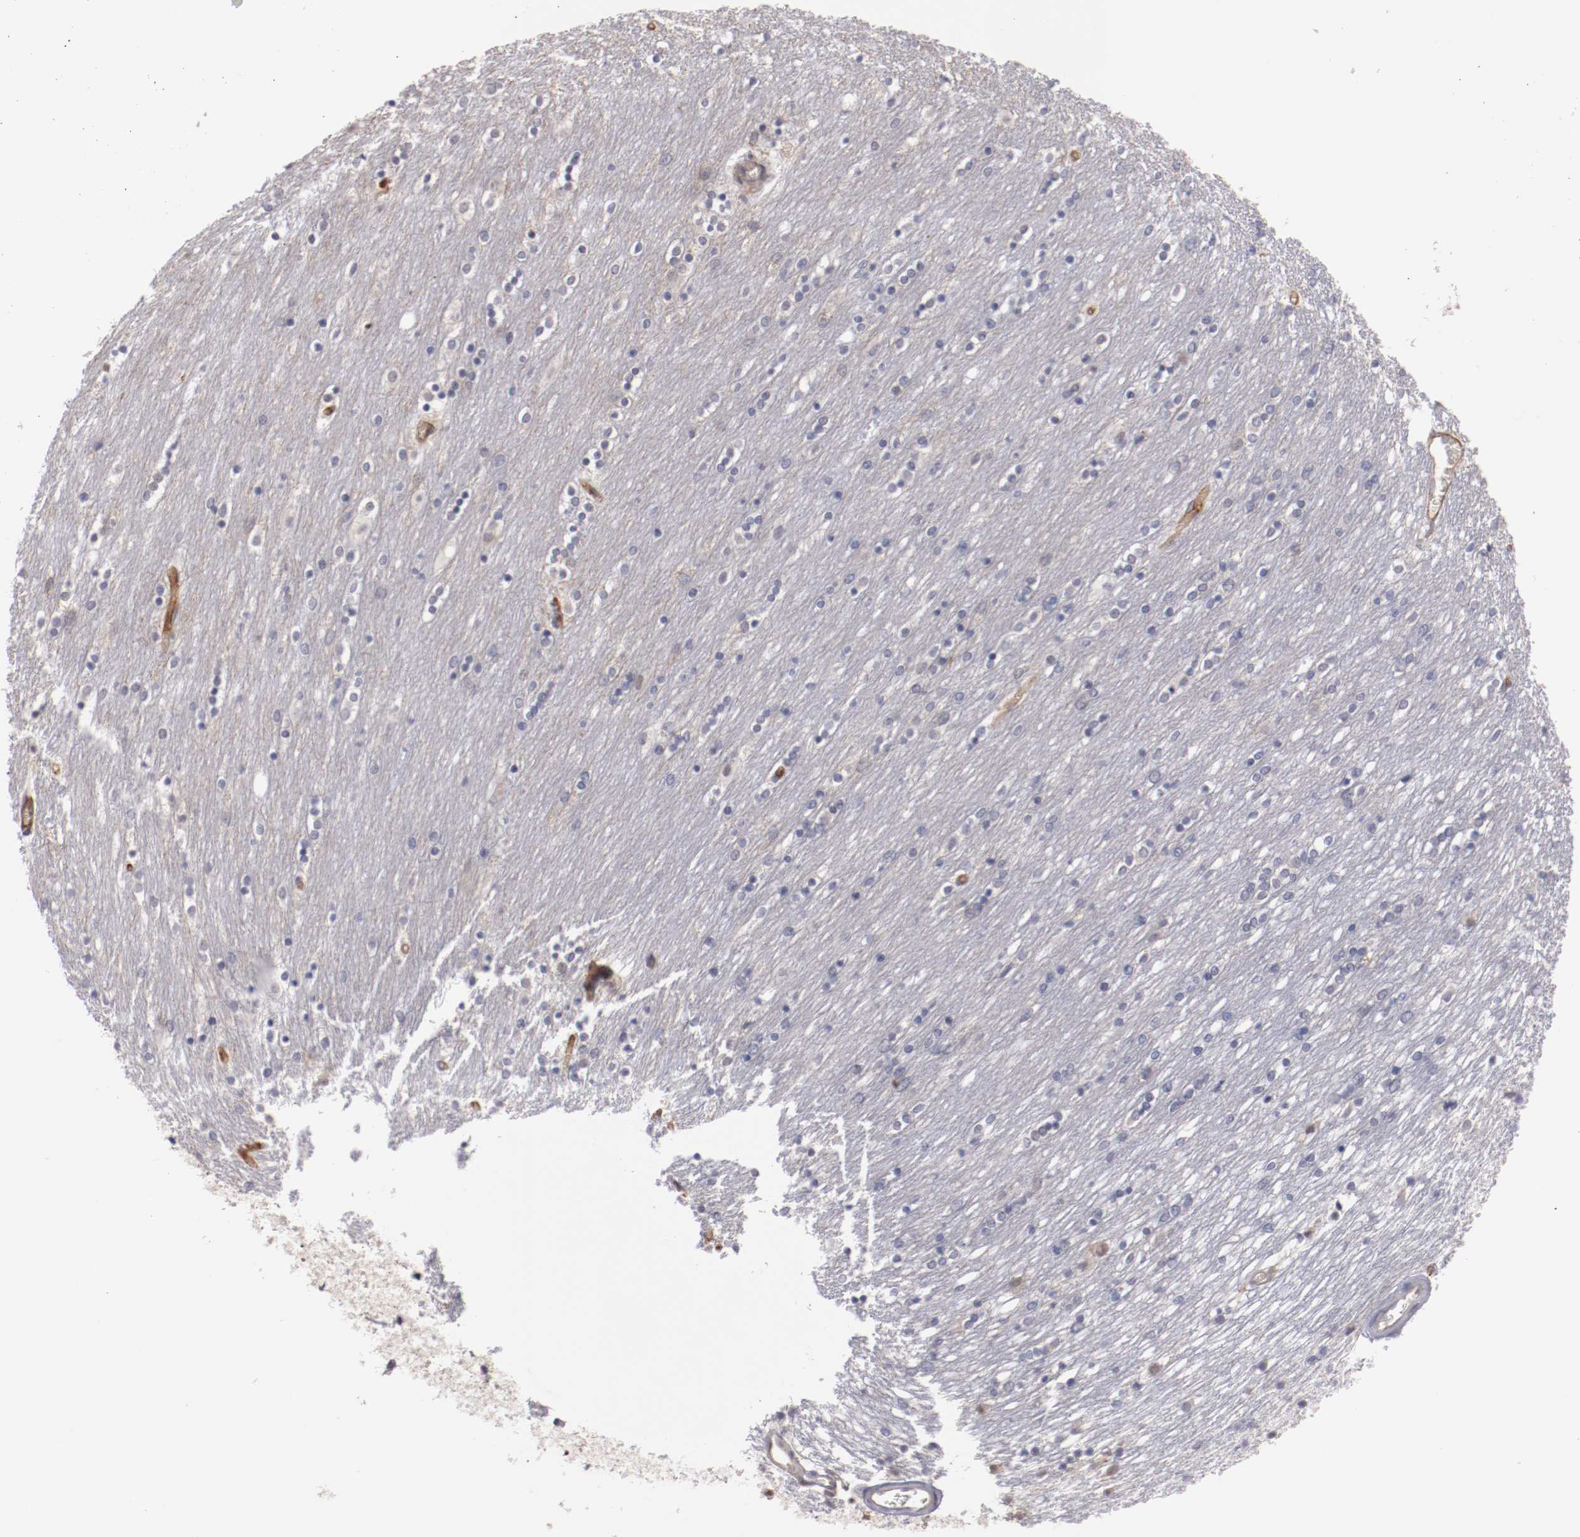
{"staining": {"intensity": "weak", "quantity": "<25%", "location": "nuclear"}, "tissue": "caudate", "cell_type": "Glial cells", "image_type": "normal", "snomed": [{"axis": "morphology", "description": "Normal tissue, NOS"}, {"axis": "topography", "description": "Lateral ventricle wall"}], "caption": "The image displays no staining of glial cells in normal caudate. (DAB (3,3'-diaminobenzidine) IHC with hematoxylin counter stain).", "gene": "STX3", "patient": {"sex": "female", "age": 54}}